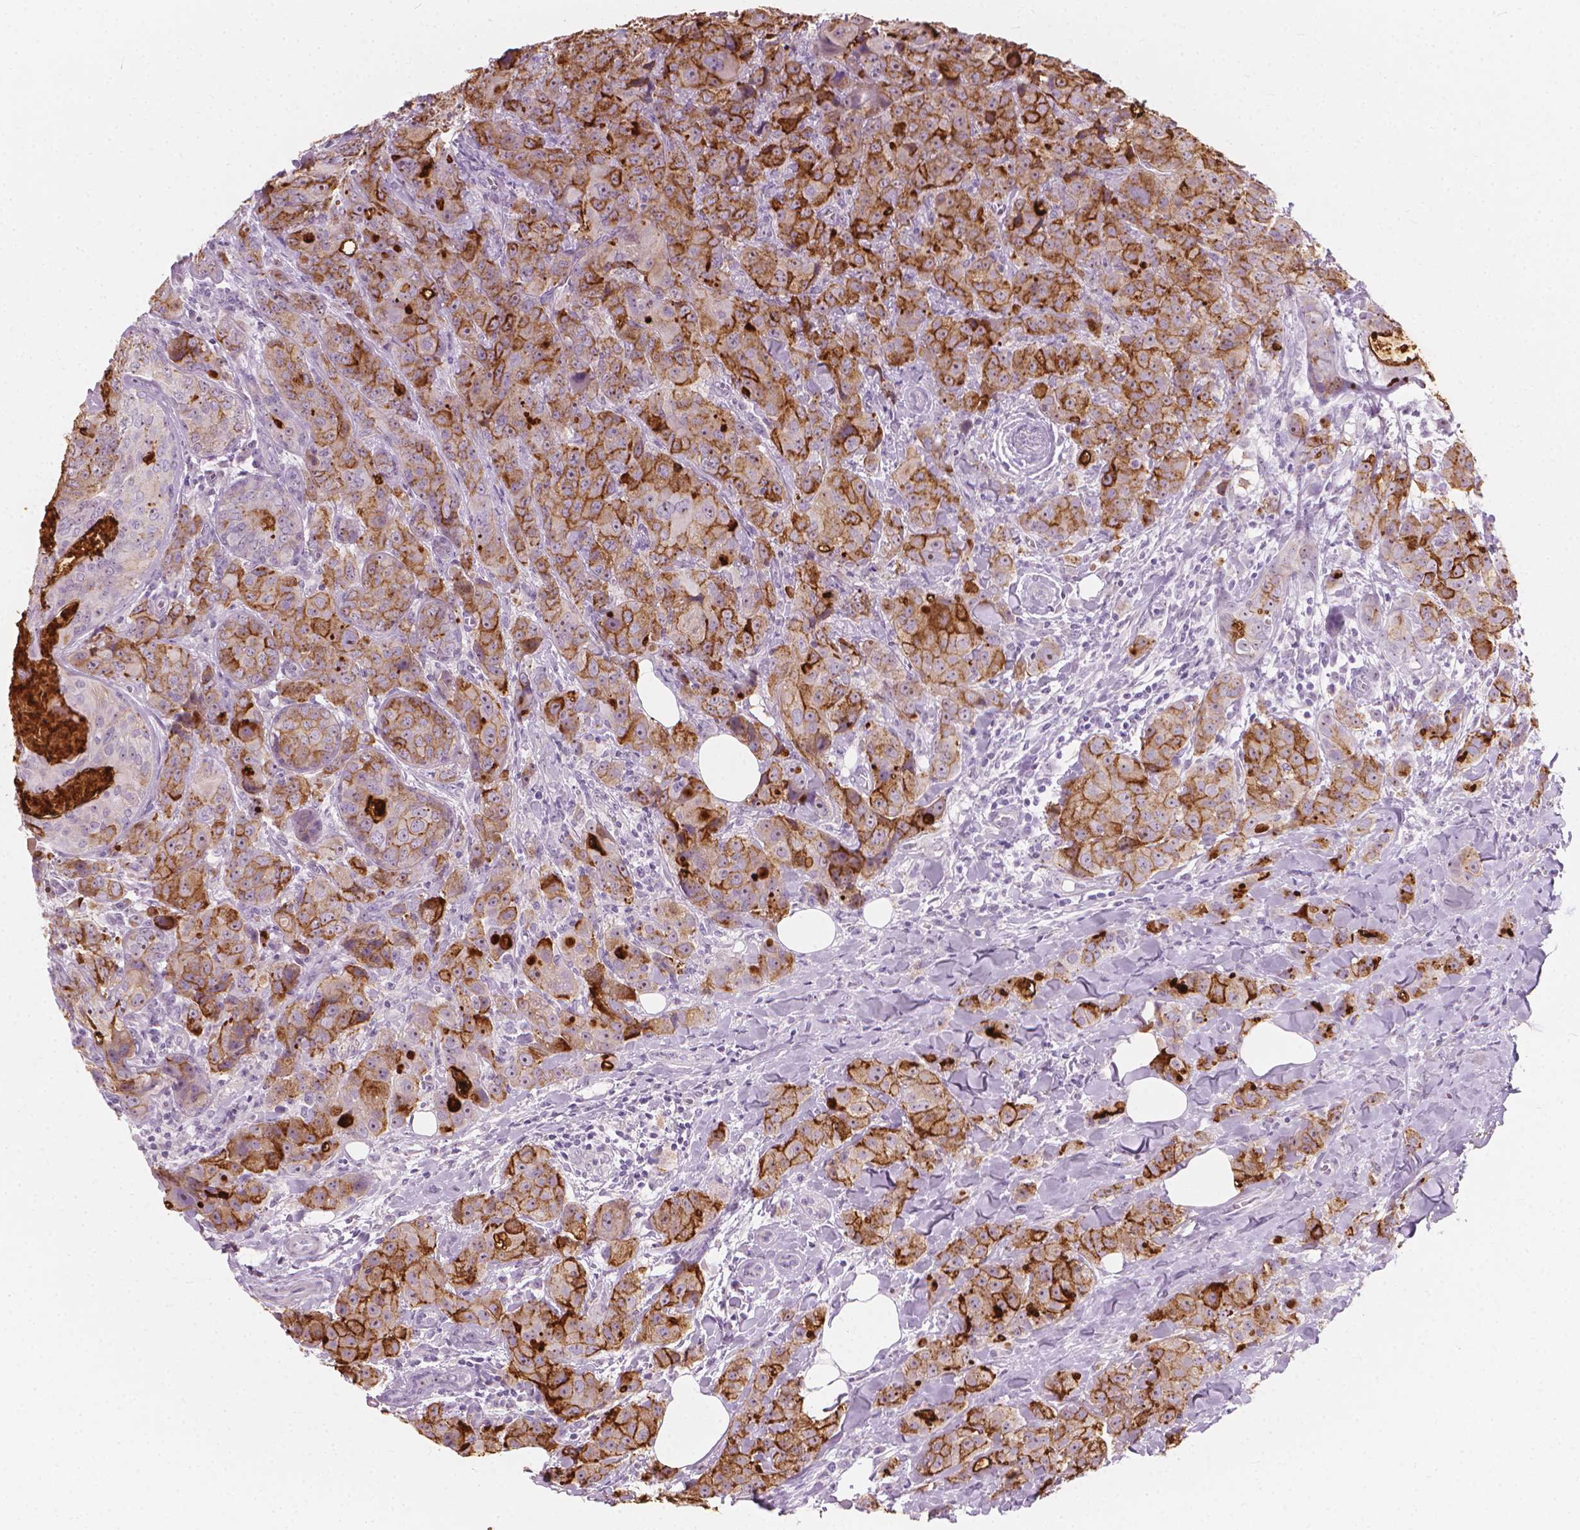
{"staining": {"intensity": "moderate", "quantity": "25%-75%", "location": "cytoplasmic/membranous"}, "tissue": "breast cancer", "cell_type": "Tumor cells", "image_type": "cancer", "snomed": [{"axis": "morphology", "description": "Duct carcinoma"}, {"axis": "topography", "description": "Breast"}], "caption": "This is a micrograph of immunohistochemistry (IHC) staining of breast cancer (invasive ductal carcinoma), which shows moderate expression in the cytoplasmic/membranous of tumor cells.", "gene": "GPRC5A", "patient": {"sex": "female", "age": 43}}